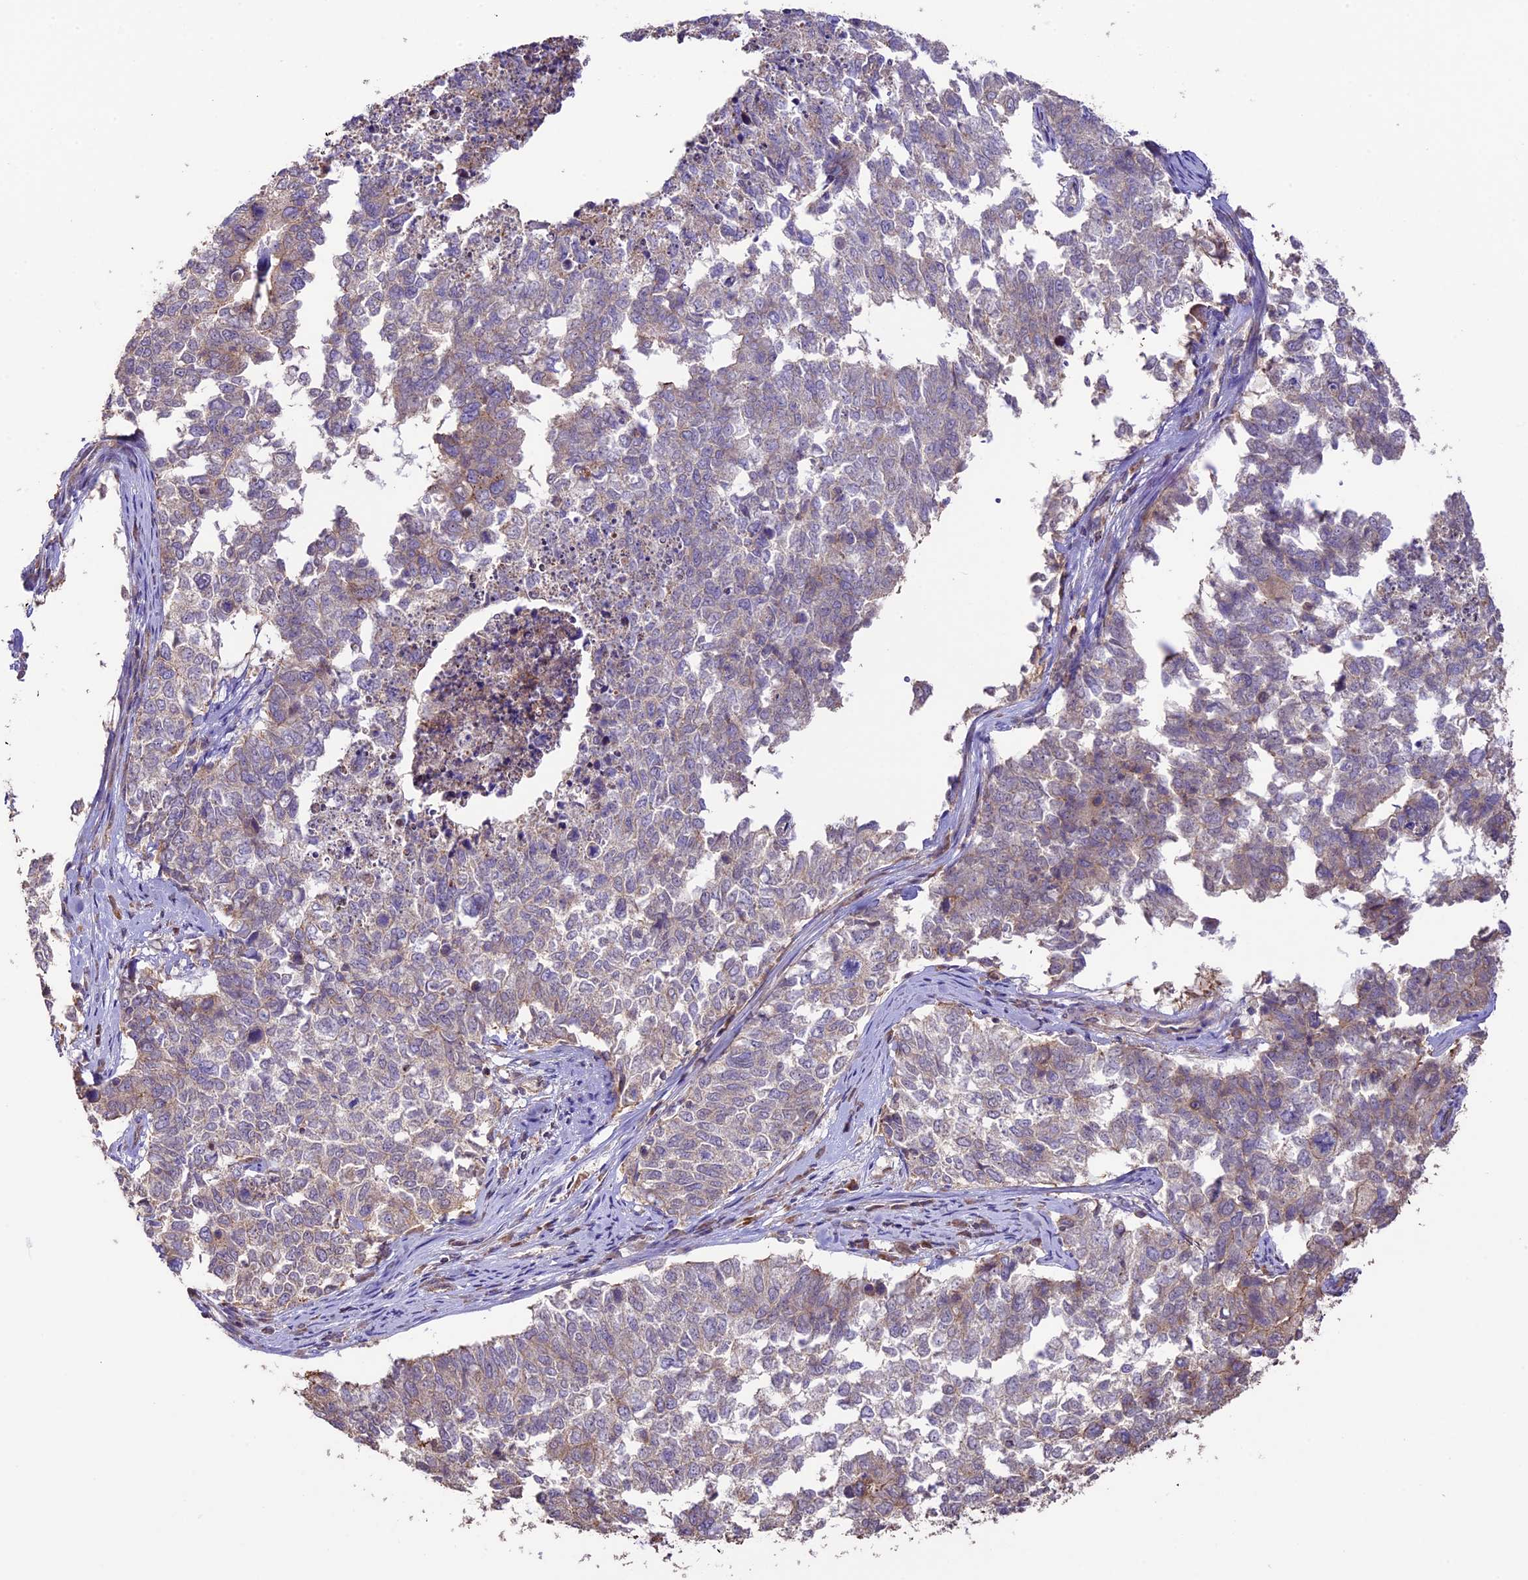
{"staining": {"intensity": "weak", "quantity": "<25%", "location": "cytoplasmic/membranous"}, "tissue": "cervical cancer", "cell_type": "Tumor cells", "image_type": "cancer", "snomed": [{"axis": "morphology", "description": "Squamous cell carcinoma, NOS"}, {"axis": "topography", "description": "Cervix"}], "caption": "Immunohistochemistry photomicrograph of human cervical squamous cell carcinoma stained for a protein (brown), which reveals no expression in tumor cells. (Immunohistochemistry, brightfield microscopy, high magnification).", "gene": "BCAS4", "patient": {"sex": "female", "age": 63}}